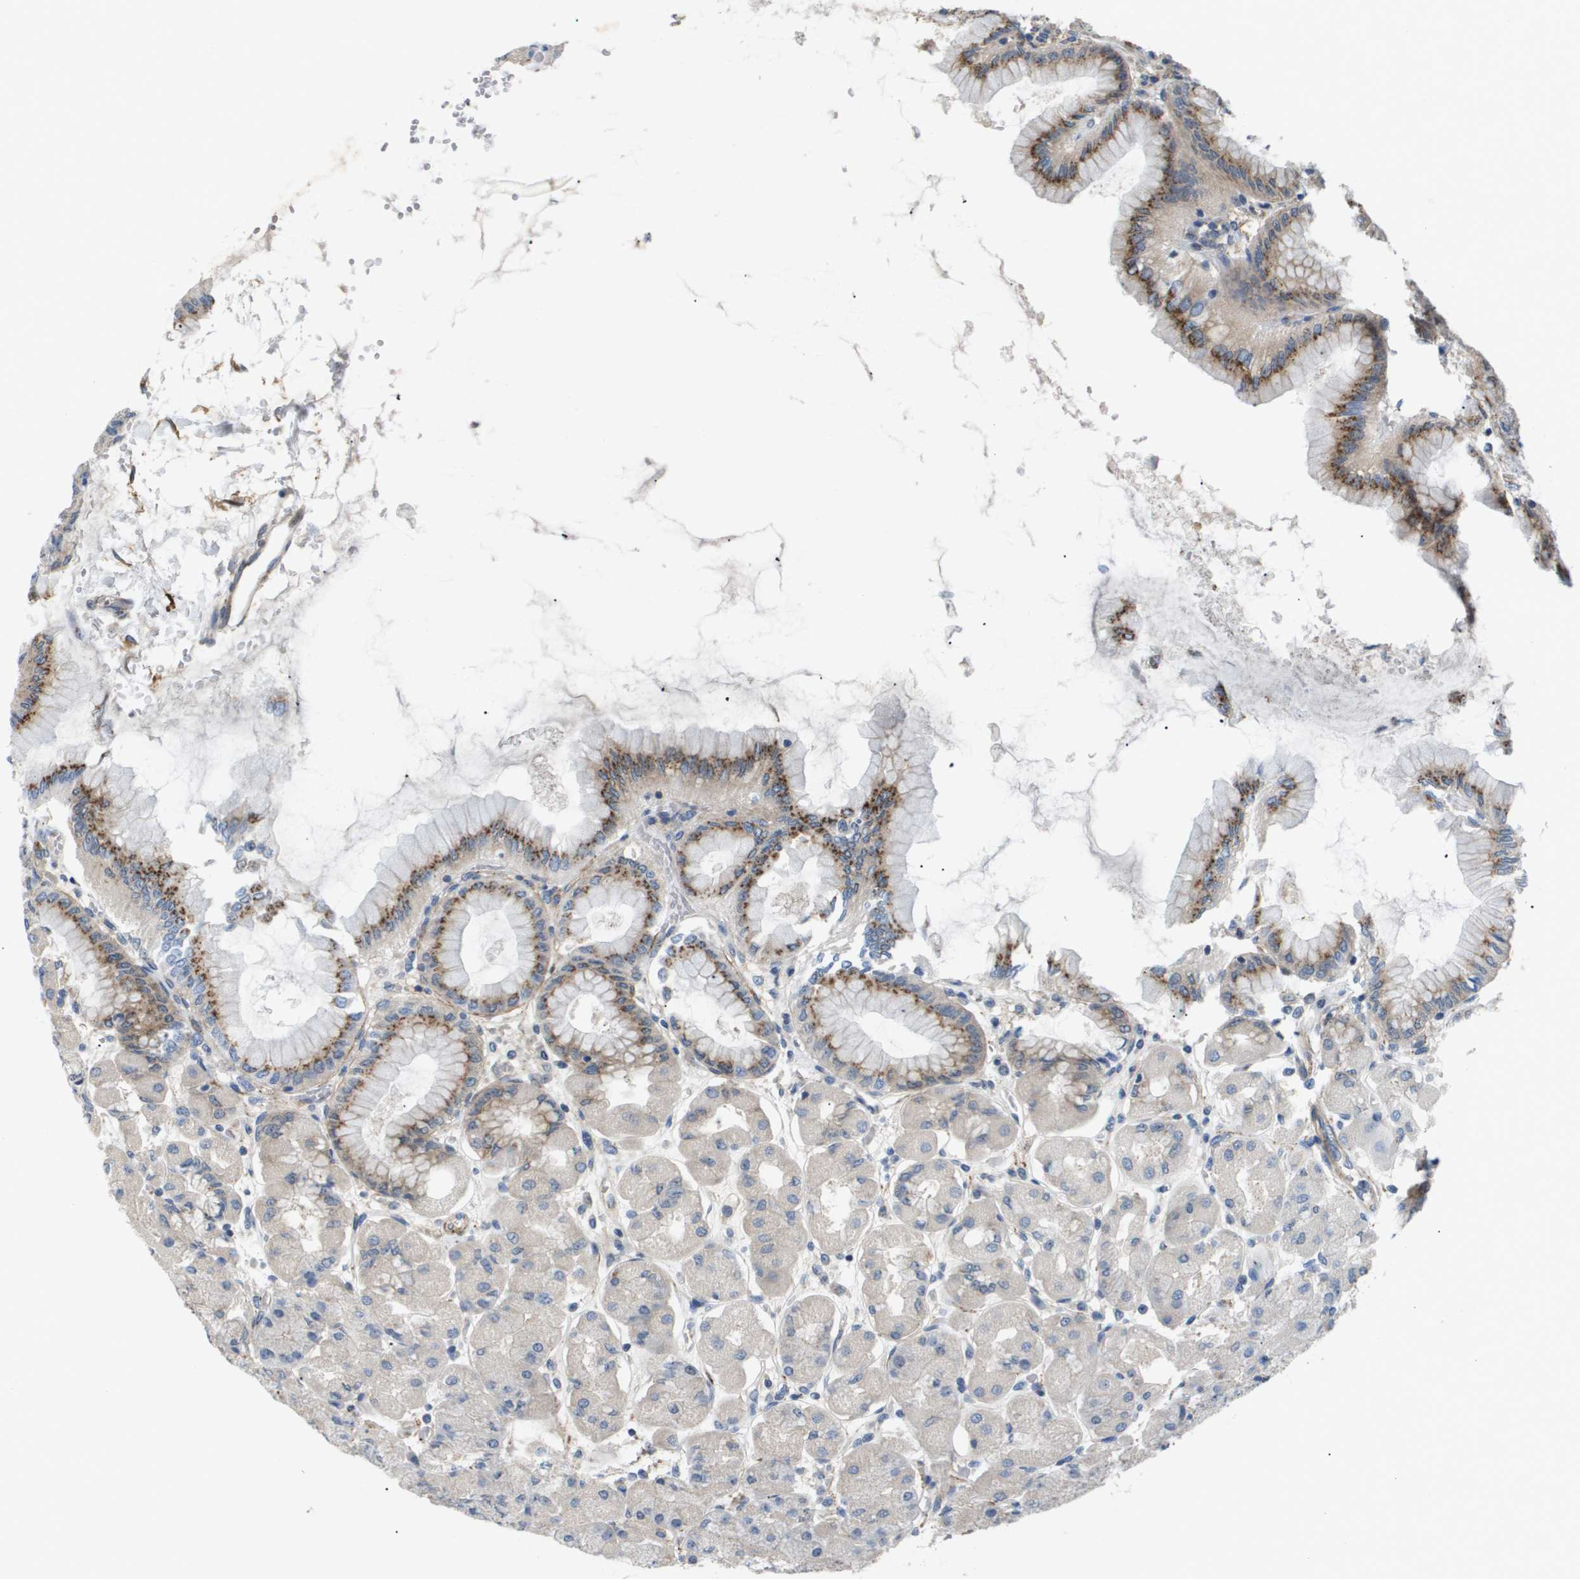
{"staining": {"intensity": "moderate", "quantity": "<25%", "location": "cytoplasmic/membranous"}, "tissue": "stomach", "cell_type": "Glandular cells", "image_type": "normal", "snomed": [{"axis": "morphology", "description": "Normal tissue, NOS"}, {"axis": "topography", "description": "Stomach, upper"}], "caption": "This histopathology image reveals unremarkable stomach stained with IHC to label a protein in brown. The cytoplasmic/membranous of glandular cells show moderate positivity for the protein. Nuclei are counter-stained blue.", "gene": "OTUD5", "patient": {"sex": "female", "age": 56}}